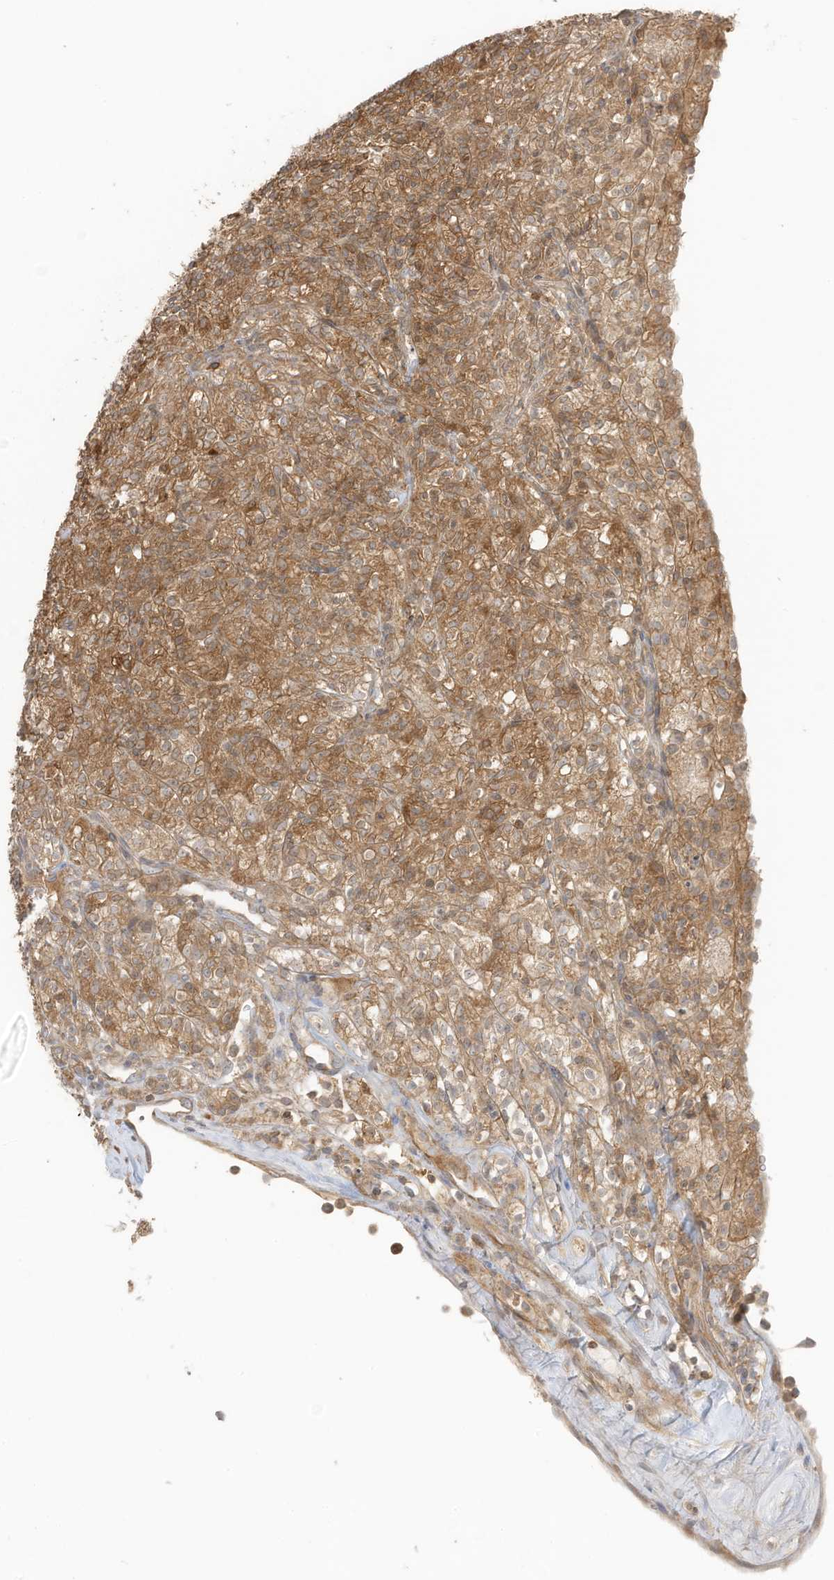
{"staining": {"intensity": "moderate", "quantity": ">75%", "location": "cytoplasmic/membranous"}, "tissue": "renal cancer", "cell_type": "Tumor cells", "image_type": "cancer", "snomed": [{"axis": "morphology", "description": "Adenocarcinoma, NOS"}, {"axis": "topography", "description": "Kidney"}], "caption": "Immunohistochemical staining of renal cancer (adenocarcinoma) shows medium levels of moderate cytoplasmic/membranous protein positivity in about >75% of tumor cells.", "gene": "SLC25A12", "patient": {"sex": "male", "age": 77}}